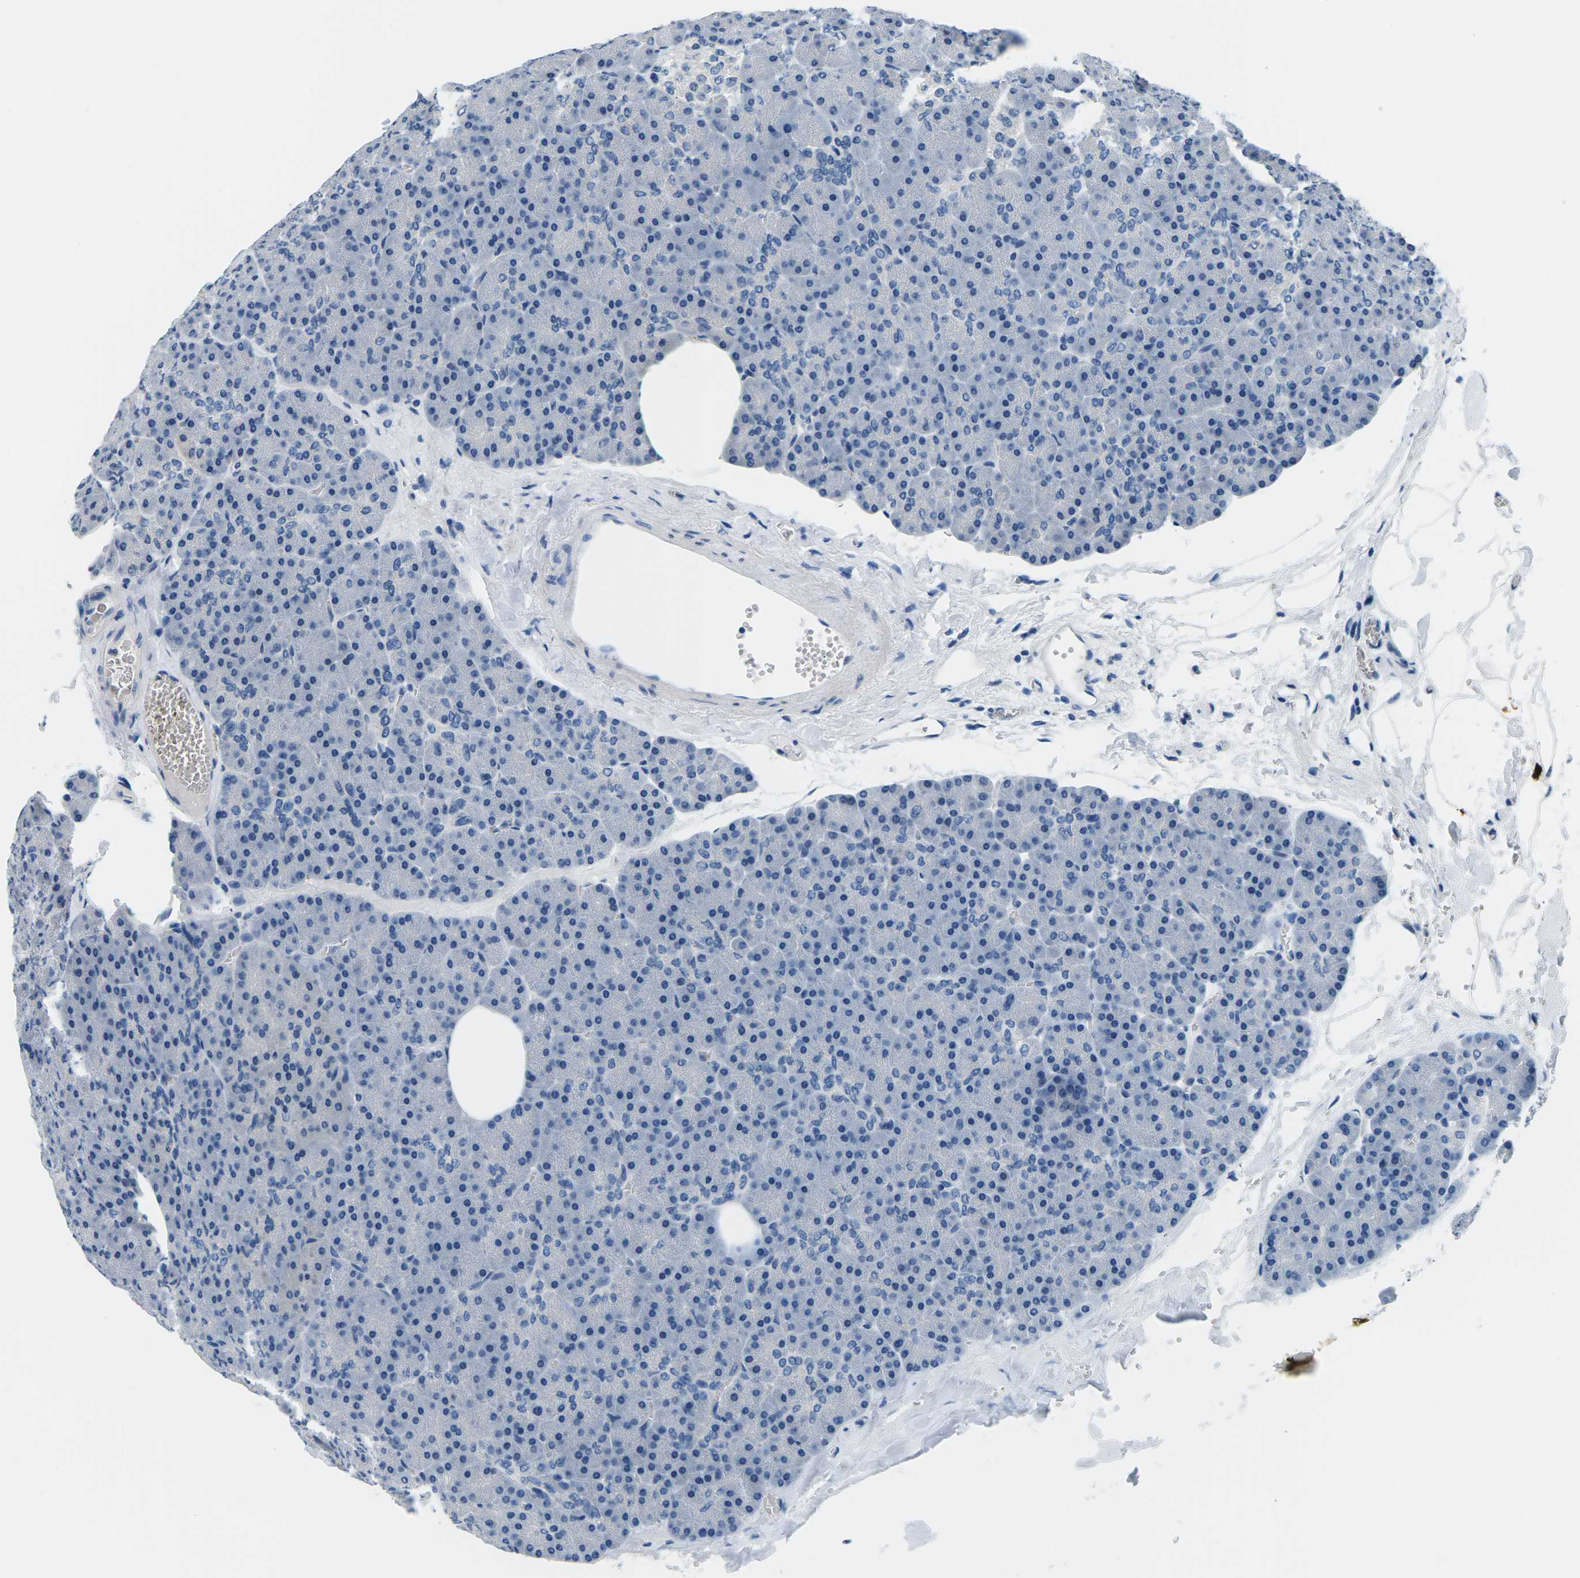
{"staining": {"intensity": "negative", "quantity": "none", "location": "none"}, "tissue": "pancreas", "cell_type": "Exocrine glandular cells", "image_type": "normal", "snomed": [{"axis": "morphology", "description": "Normal tissue, NOS"}, {"axis": "topography", "description": "Pancreas"}], "caption": "Immunohistochemistry image of normal pancreas: pancreas stained with DAB demonstrates no significant protein positivity in exocrine glandular cells. The staining was performed using DAB to visualize the protein expression in brown, while the nuclei were stained in blue with hematoxylin (Magnification: 20x).", "gene": "UMOD", "patient": {"sex": "female", "age": 35}}